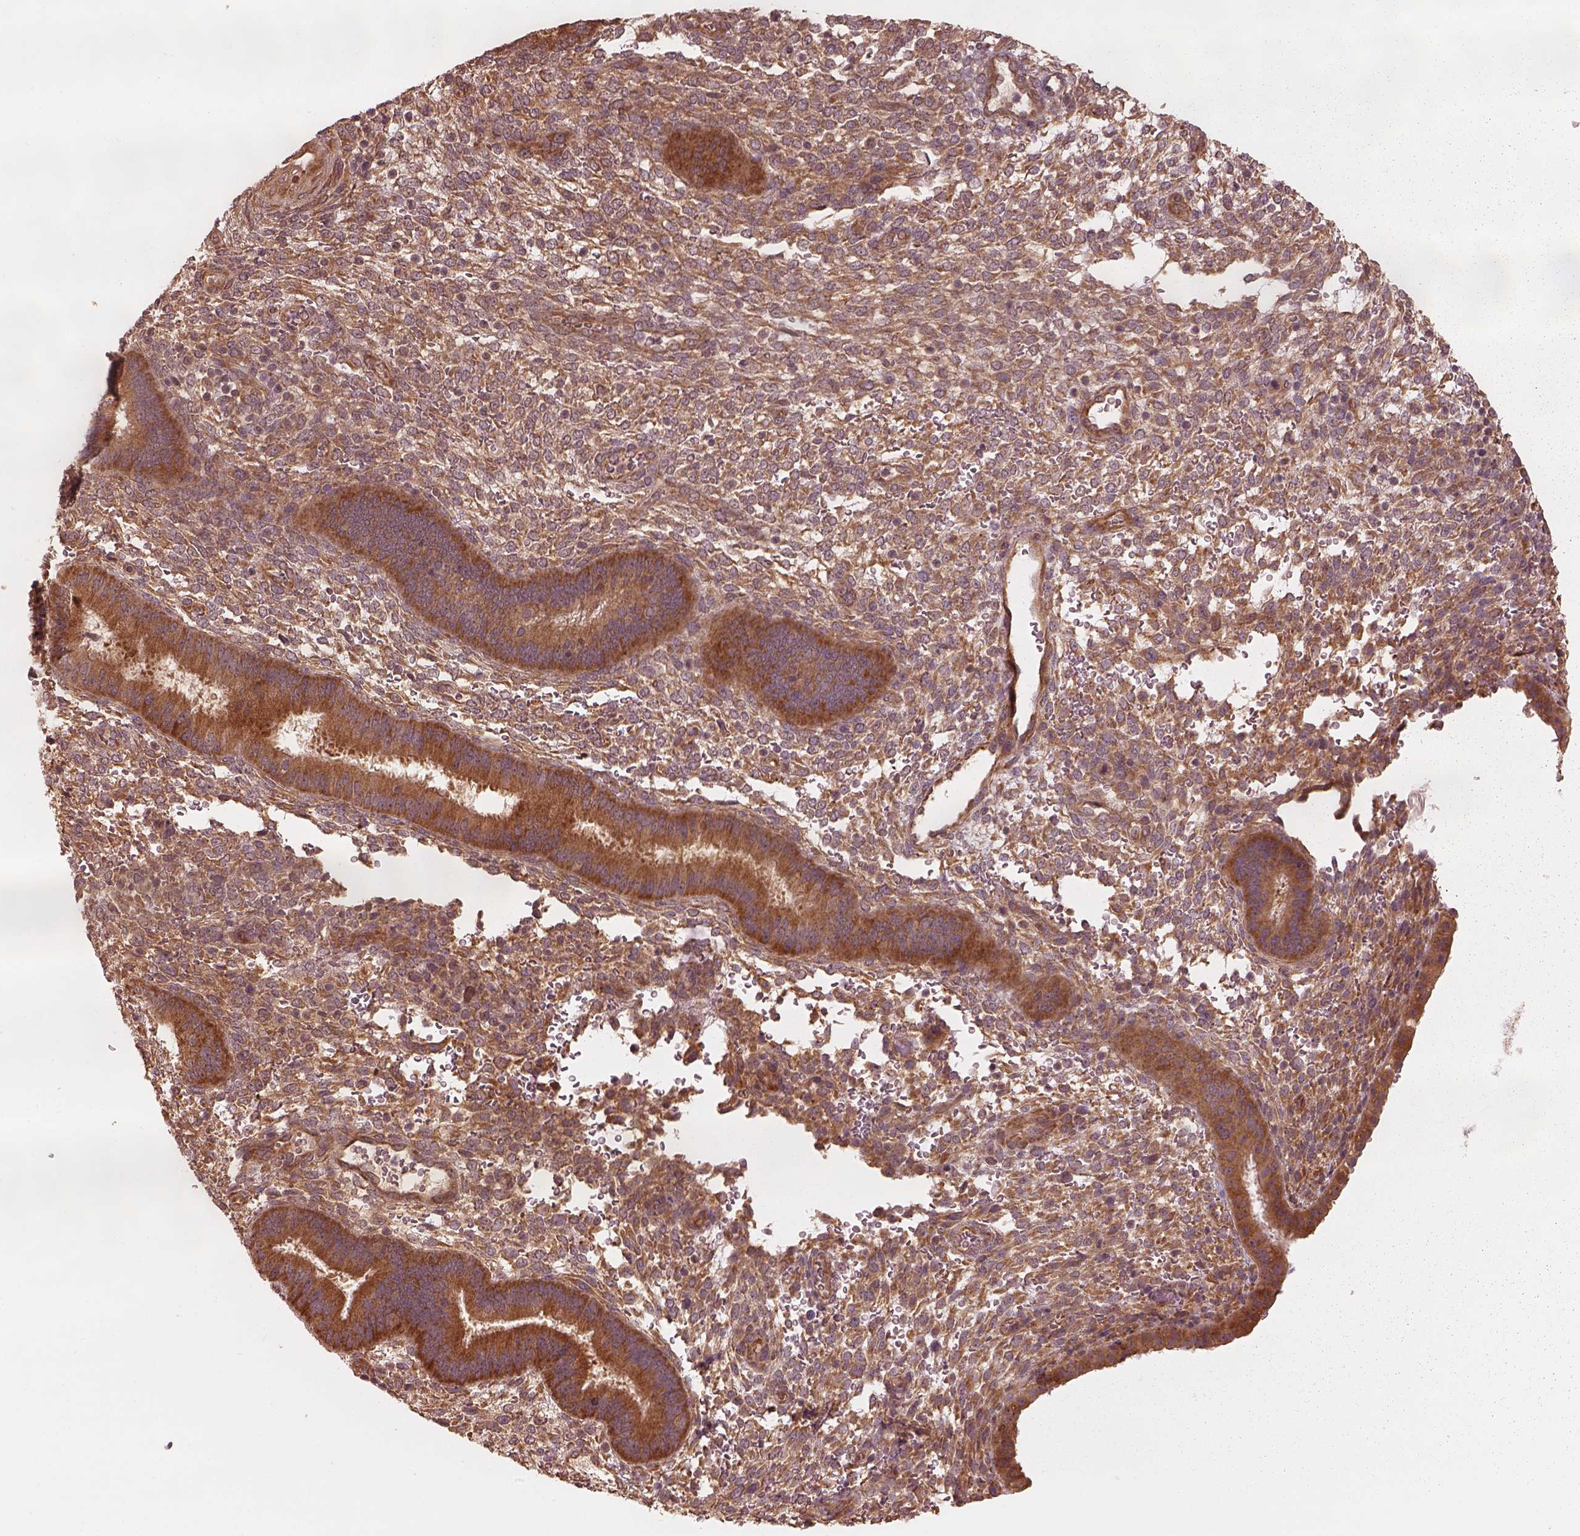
{"staining": {"intensity": "moderate", "quantity": "25%-75%", "location": "cytoplasmic/membranous"}, "tissue": "endometrium", "cell_type": "Cells in endometrial stroma", "image_type": "normal", "snomed": [{"axis": "morphology", "description": "Normal tissue, NOS"}, {"axis": "topography", "description": "Endometrium"}], "caption": "The photomicrograph shows immunohistochemical staining of normal endometrium. There is moderate cytoplasmic/membranous positivity is appreciated in about 25%-75% of cells in endometrial stroma.", "gene": "RPS5", "patient": {"sex": "female", "age": 39}}